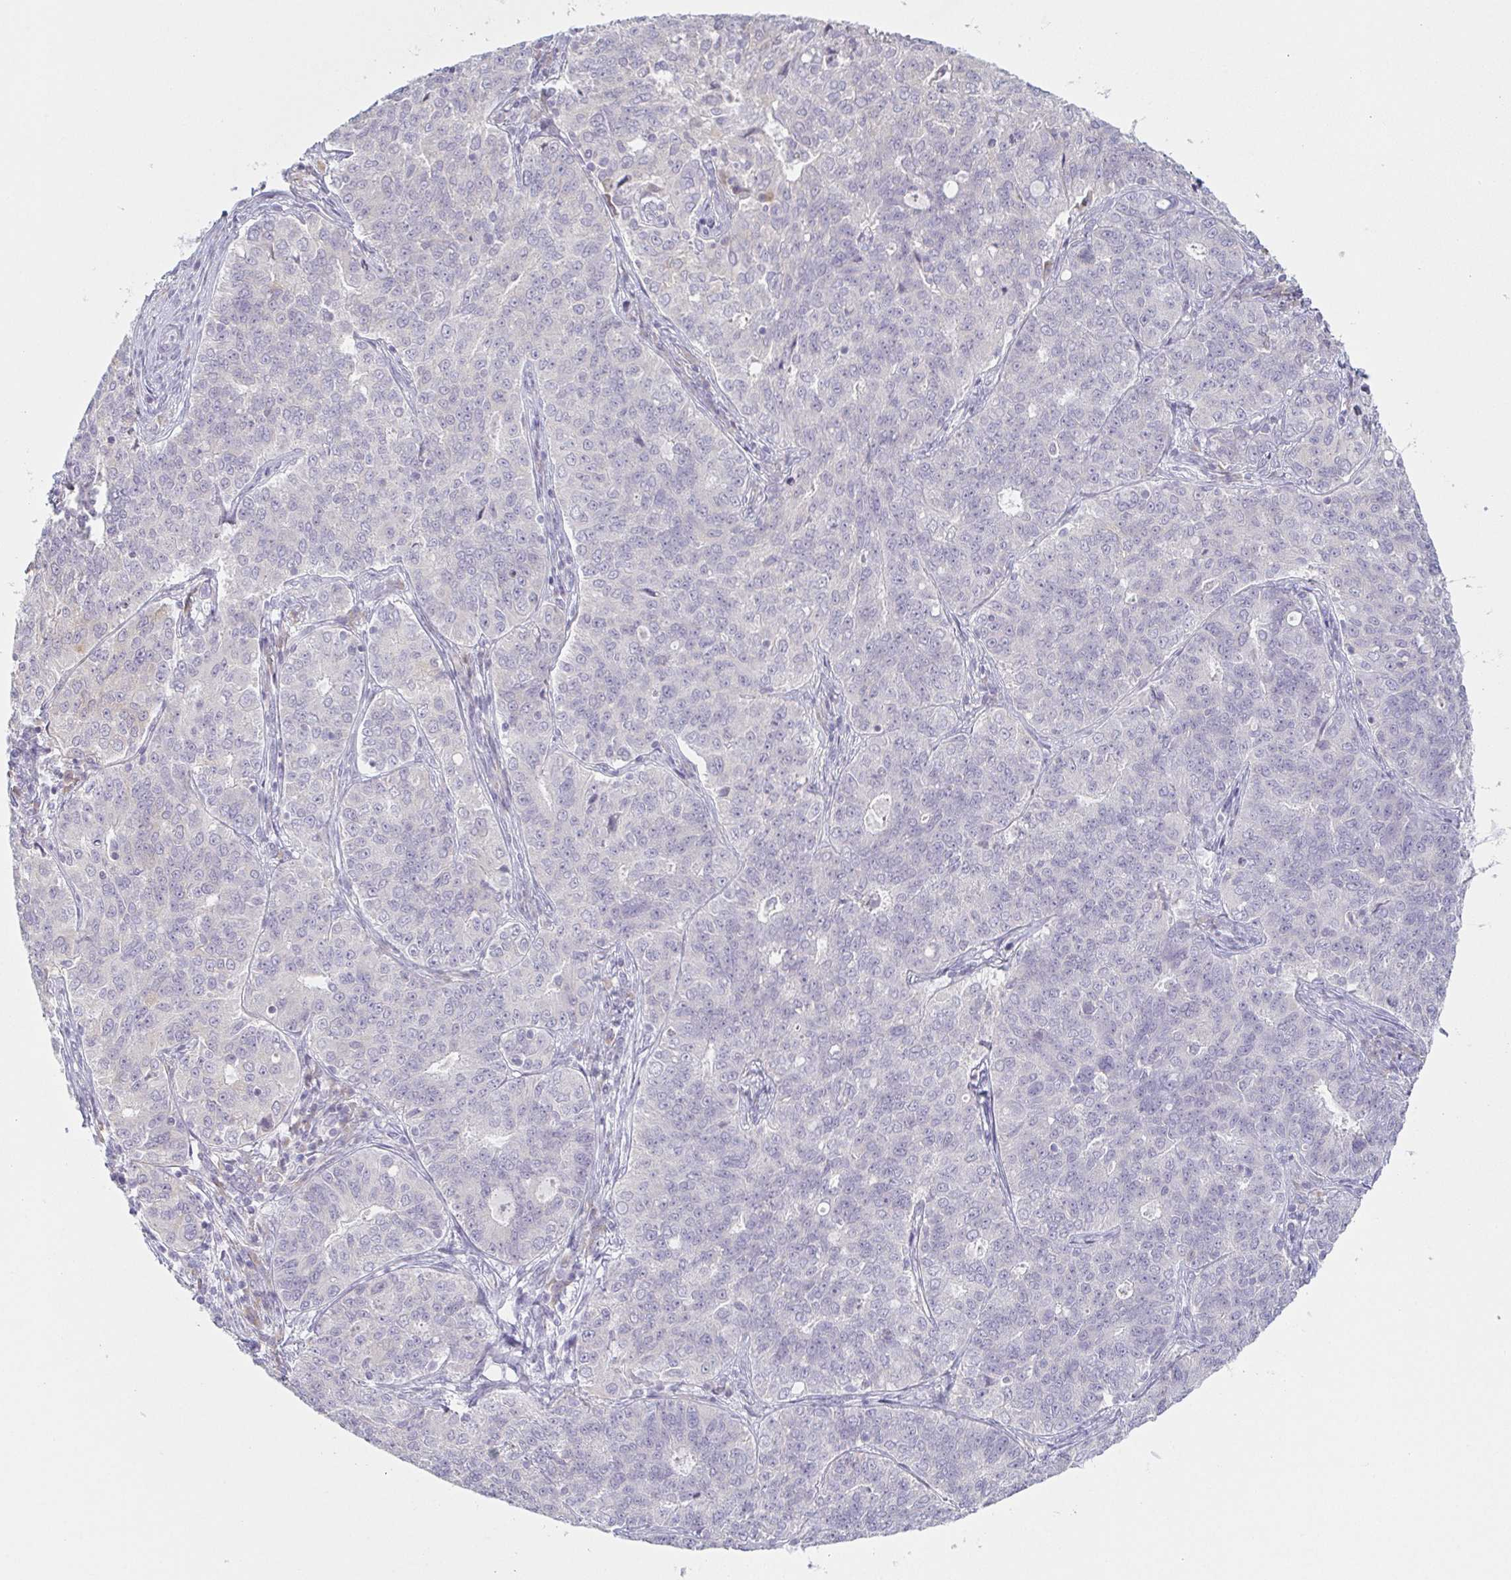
{"staining": {"intensity": "negative", "quantity": "none", "location": "none"}, "tissue": "endometrial cancer", "cell_type": "Tumor cells", "image_type": "cancer", "snomed": [{"axis": "morphology", "description": "Adenocarcinoma, NOS"}, {"axis": "topography", "description": "Endometrium"}], "caption": "Immunohistochemistry image of endometrial adenocarcinoma stained for a protein (brown), which displays no staining in tumor cells. The staining was performed using DAB (3,3'-diaminobenzidine) to visualize the protein expression in brown, while the nuclei were stained in blue with hematoxylin (Magnification: 20x).", "gene": "PRR27", "patient": {"sex": "female", "age": 43}}